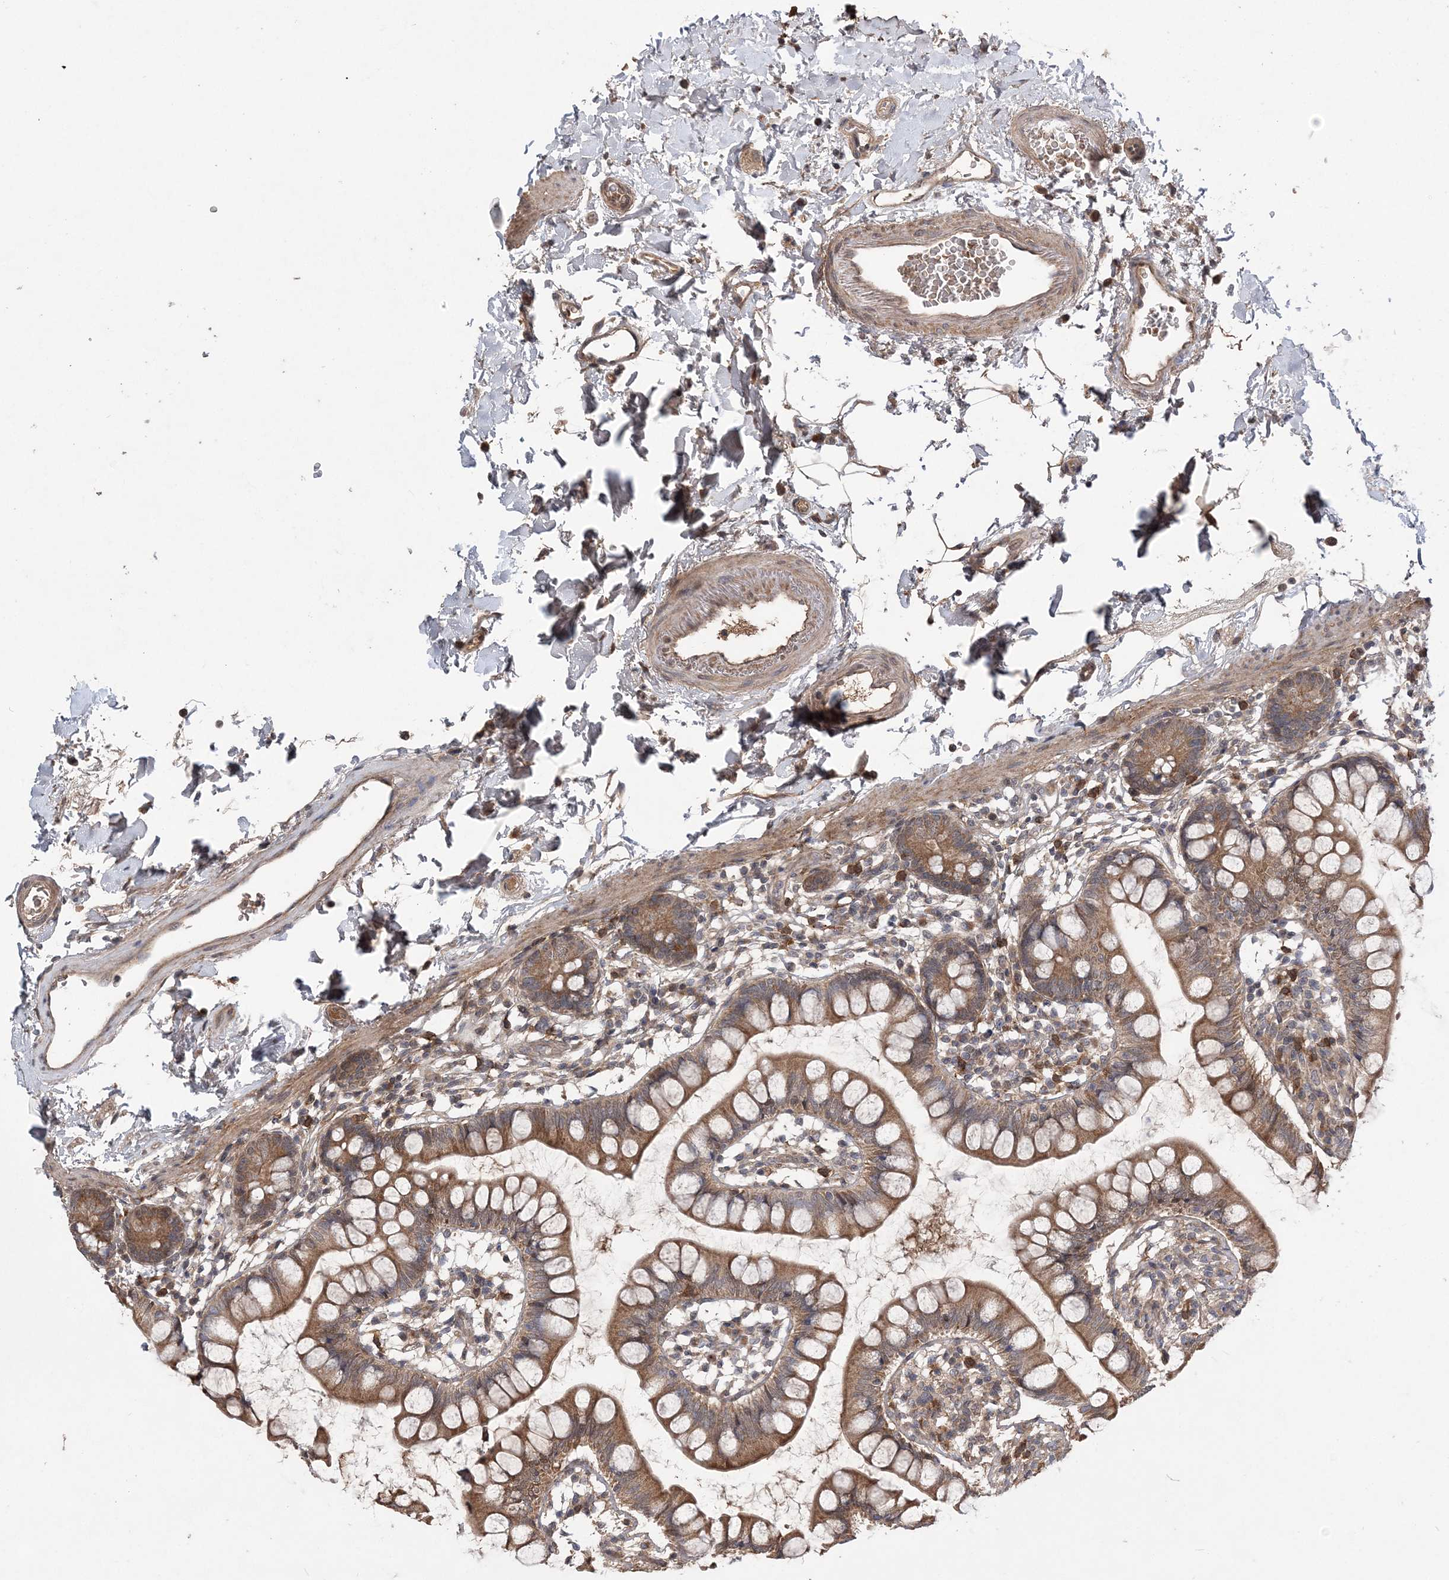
{"staining": {"intensity": "strong", "quantity": ">75%", "location": "cytoplasmic/membranous"}, "tissue": "small intestine", "cell_type": "Glandular cells", "image_type": "normal", "snomed": [{"axis": "morphology", "description": "Normal tissue, NOS"}, {"axis": "topography", "description": "Small intestine"}], "caption": "Immunohistochemical staining of benign small intestine exhibits >75% levels of strong cytoplasmic/membranous protein positivity in about >75% of glandular cells. The staining was performed using DAB to visualize the protein expression in brown, while the nuclei were stained in blue with hematoxylin (Magnification: 20x).", "gene": "HMGCS1", "patient": {"sex": "female", "age": 84}}